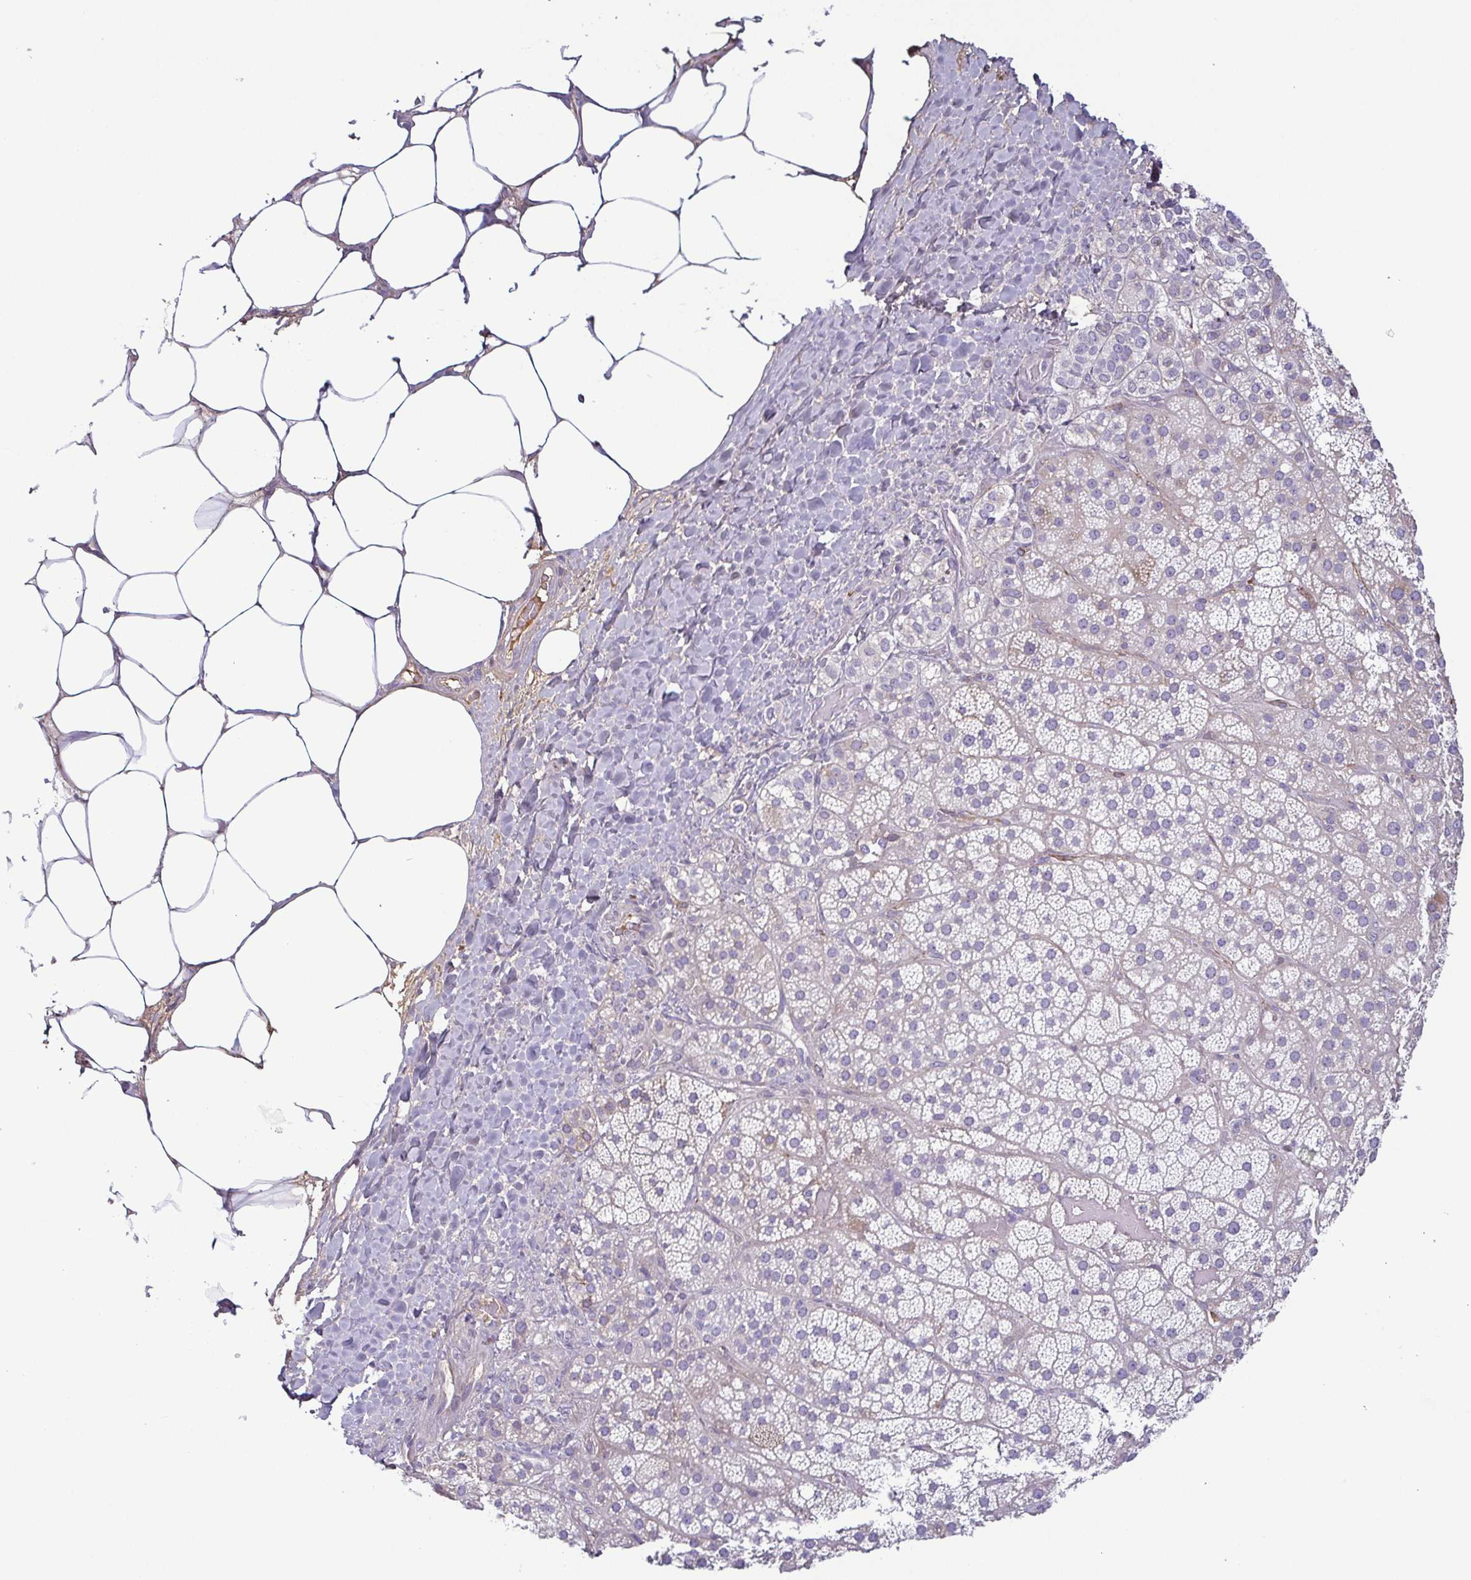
{"staining": {"intensity": "weak", "quantity": "25%-75%", "location": "cytoplasmic/membranous"}, "tissue": "adrenal gland", "cell_type": "Glandular cells", "image_type": "normal", "snomed": [{"axis": "morphology", "description": "Normal tissue, NOS"}, {"axis": "topography", "description": "Adrenal gland"}], "caption": "There is low levels of weak cytoplasmic/membranous staining in glandular cells of benign adrenal gland, as demonstrated by immunohistochemical staining (brown color).", "gene": "ECM1", "patient": {"sex": "male", "age": 57}}